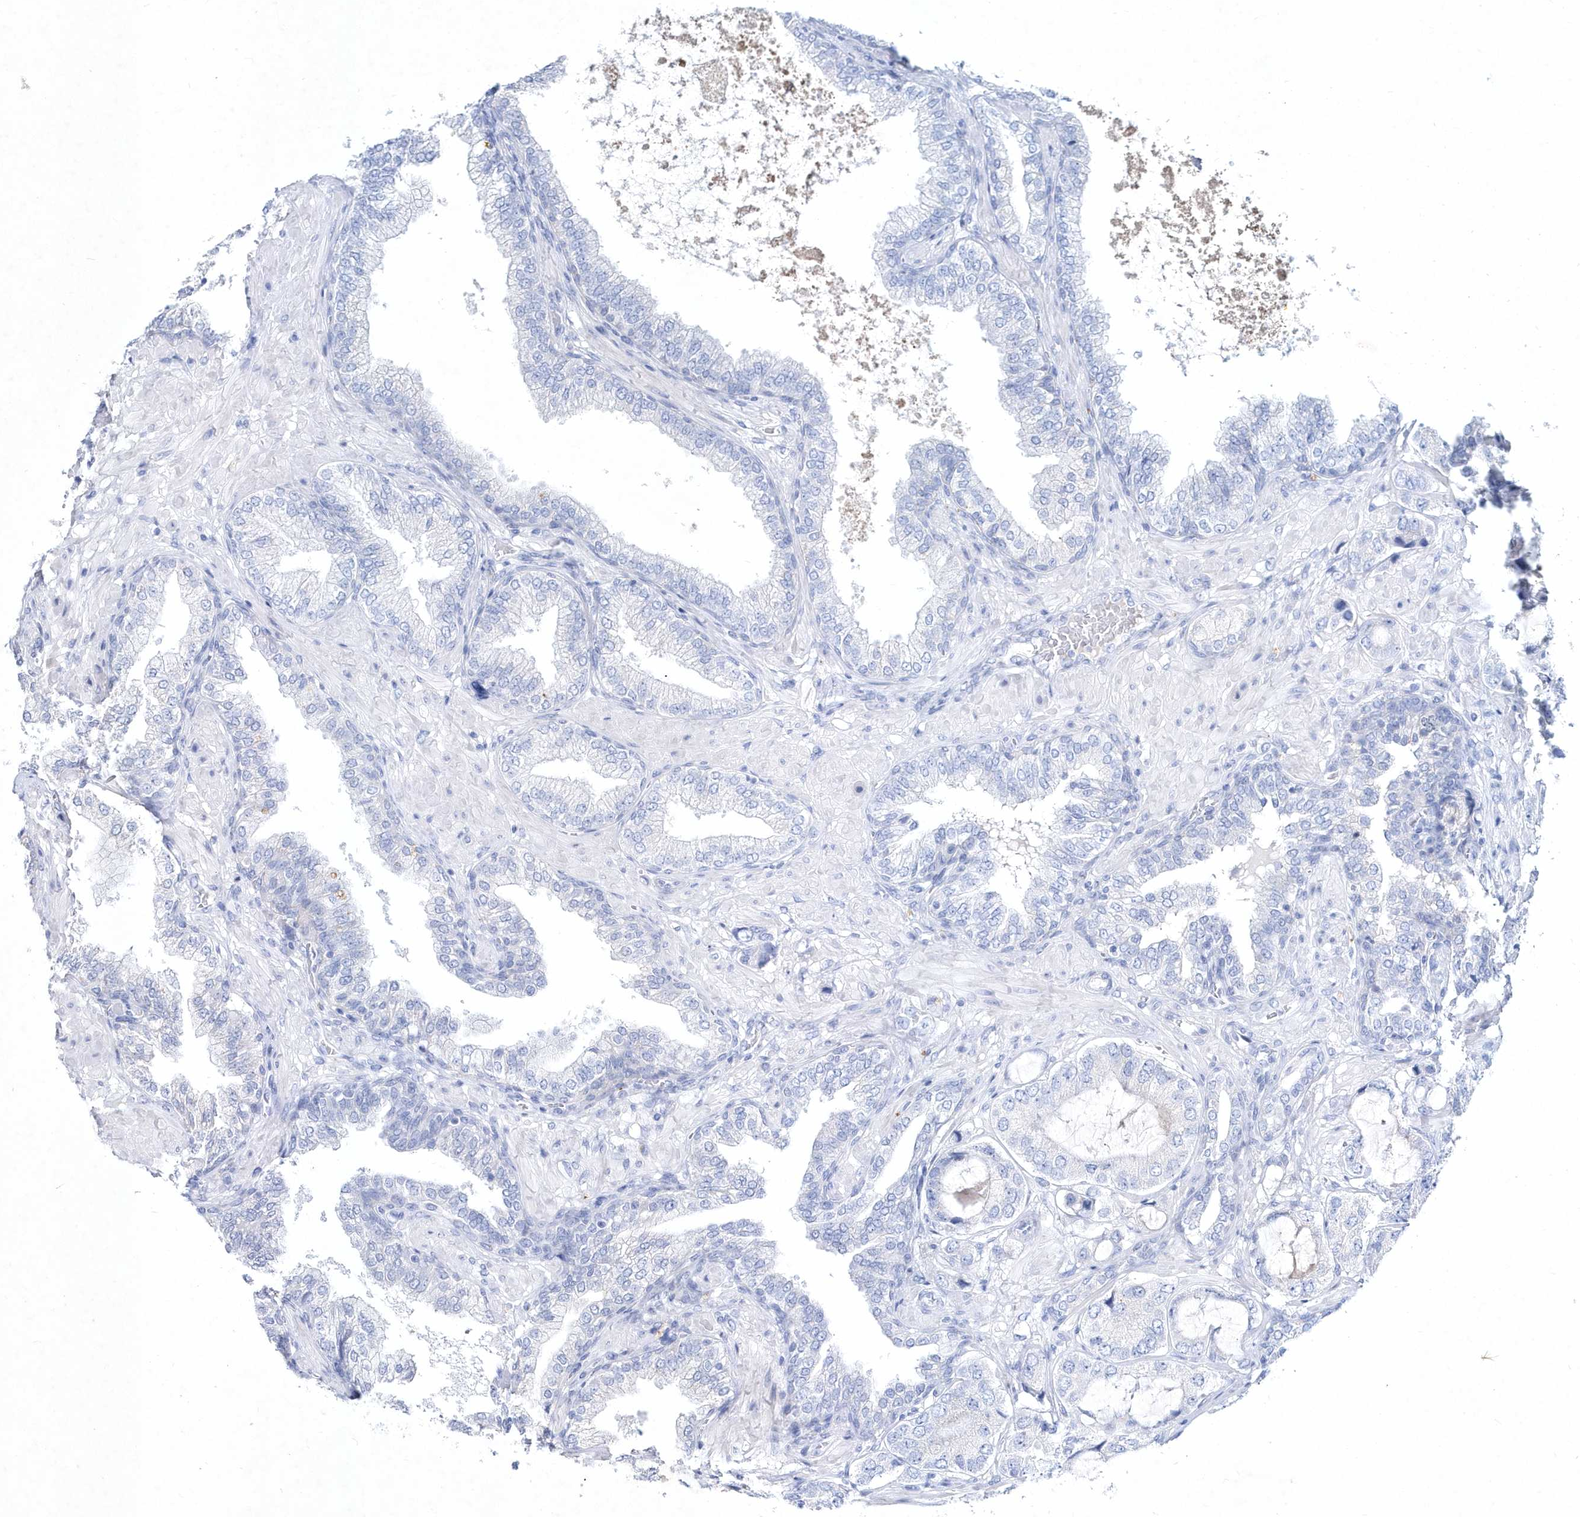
{"staining": {"intensity": "negative", "quantity": "none", "location": "none"}, "tissue": "prostate cancer", "cell_type": "Tumor cells", "image_type": "cancer", "snomed": [{"axis": "morphology", "description": "Adenocarcinoma, High grade"}, {"axis": "topography", "description": "Prostate"}], "caption": "Immunohistochemistry (IHC) histopathology image of neoplastic tissue: human high-grade adenocarcinoma (prostate) stained with DAB demonstrates no significant protein positivity in tumor cells.", "gene": "SPINK7", "patient": {"sex": "male", "age": 59}}